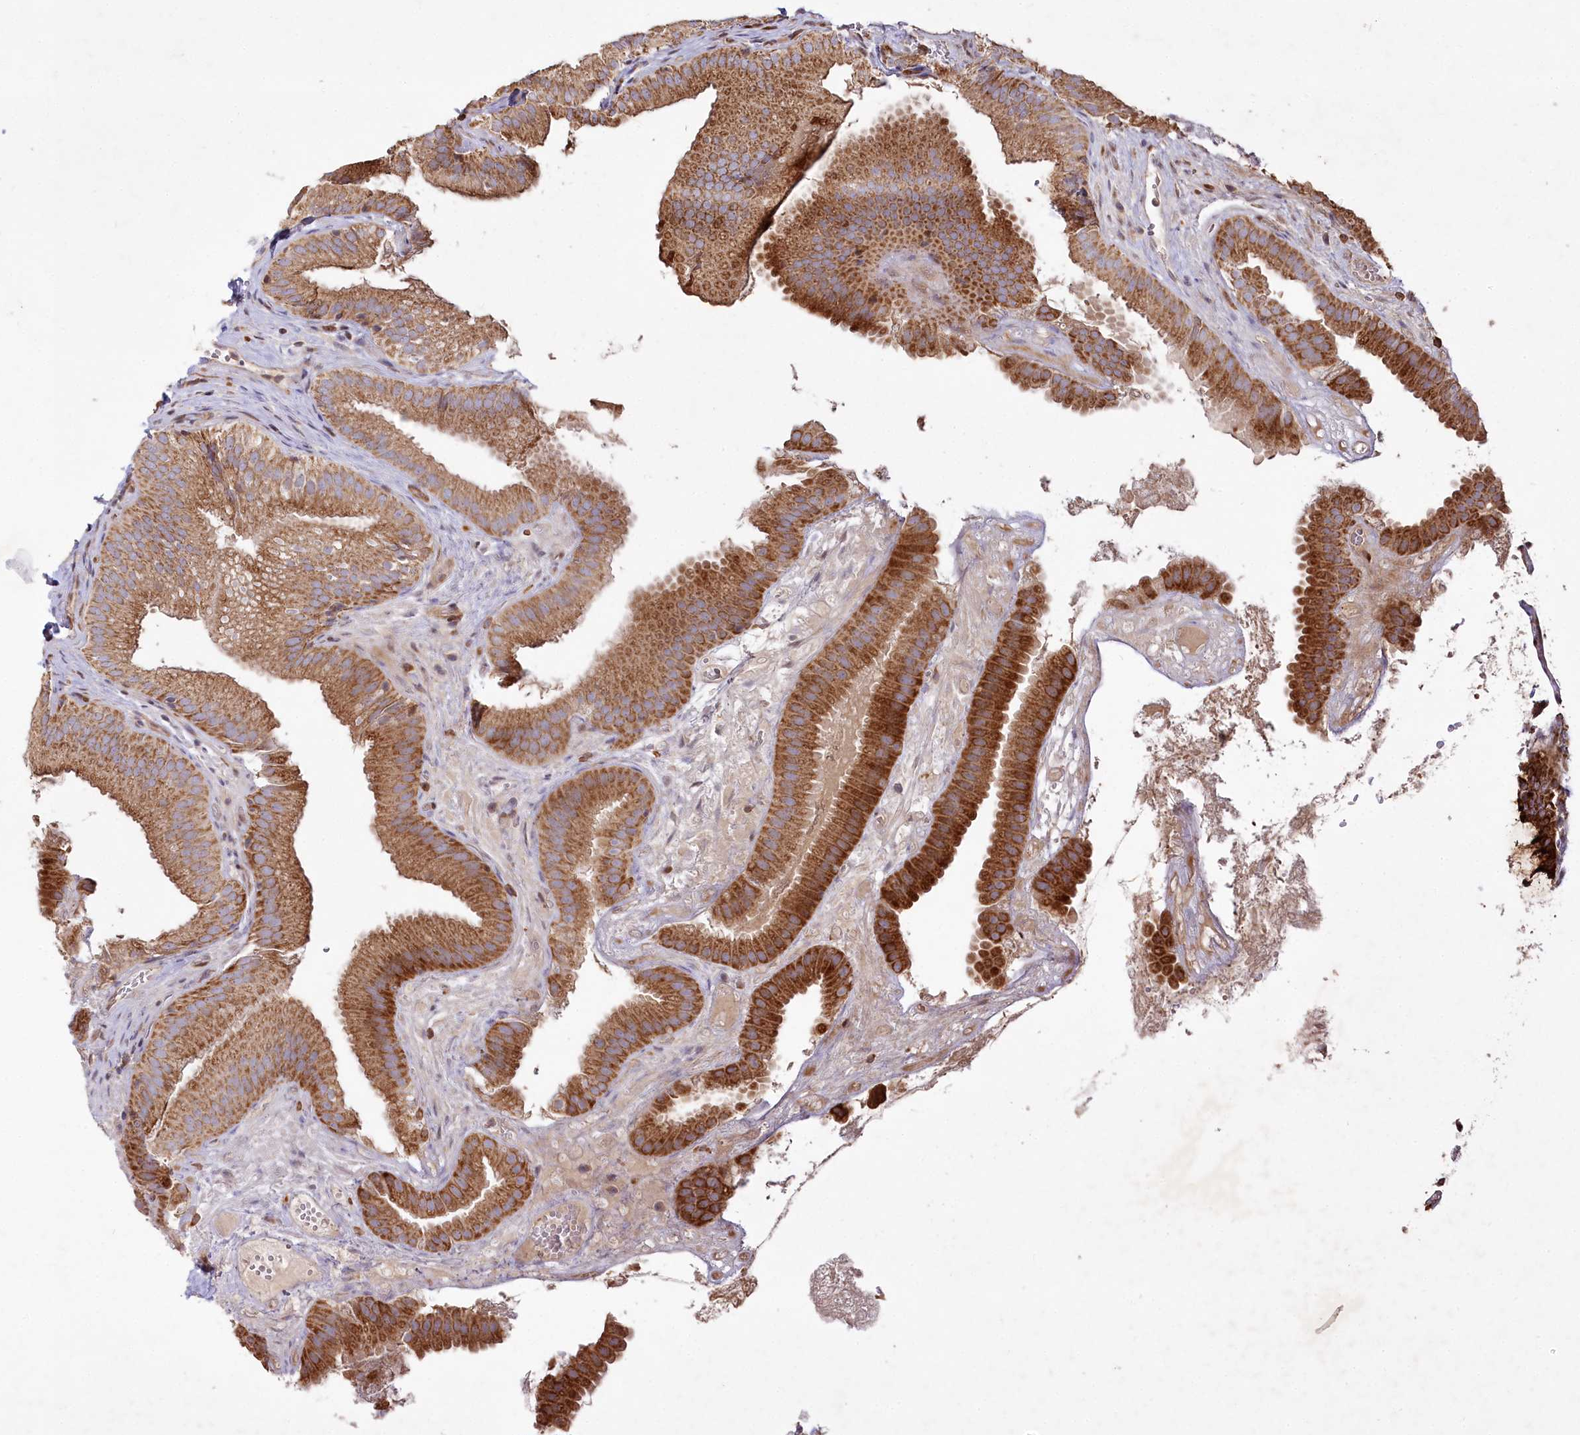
{"staining": {"intensity": "strong", "quantity": ">75%", "location": "cytoplasmic/membranous"}, "tissue": "gallbladder", "cell_type": "Glandular cells", "image_type": "normal", "snomed": [{"axis": "morphology", "description": "Normal tissue, NOS"}, {"axis": "topography", "description": "Gallbladder"}], "caption": "High-power microscopy captured an immunohistochemistry (IHC) histopathology image of unremarkable gallbladder, revealing strong cytoplasmic/membranous staining in approximately >75% of glandular cells.", "gene": "PSTK", "patient": {"sex": "female", "age": 30}}